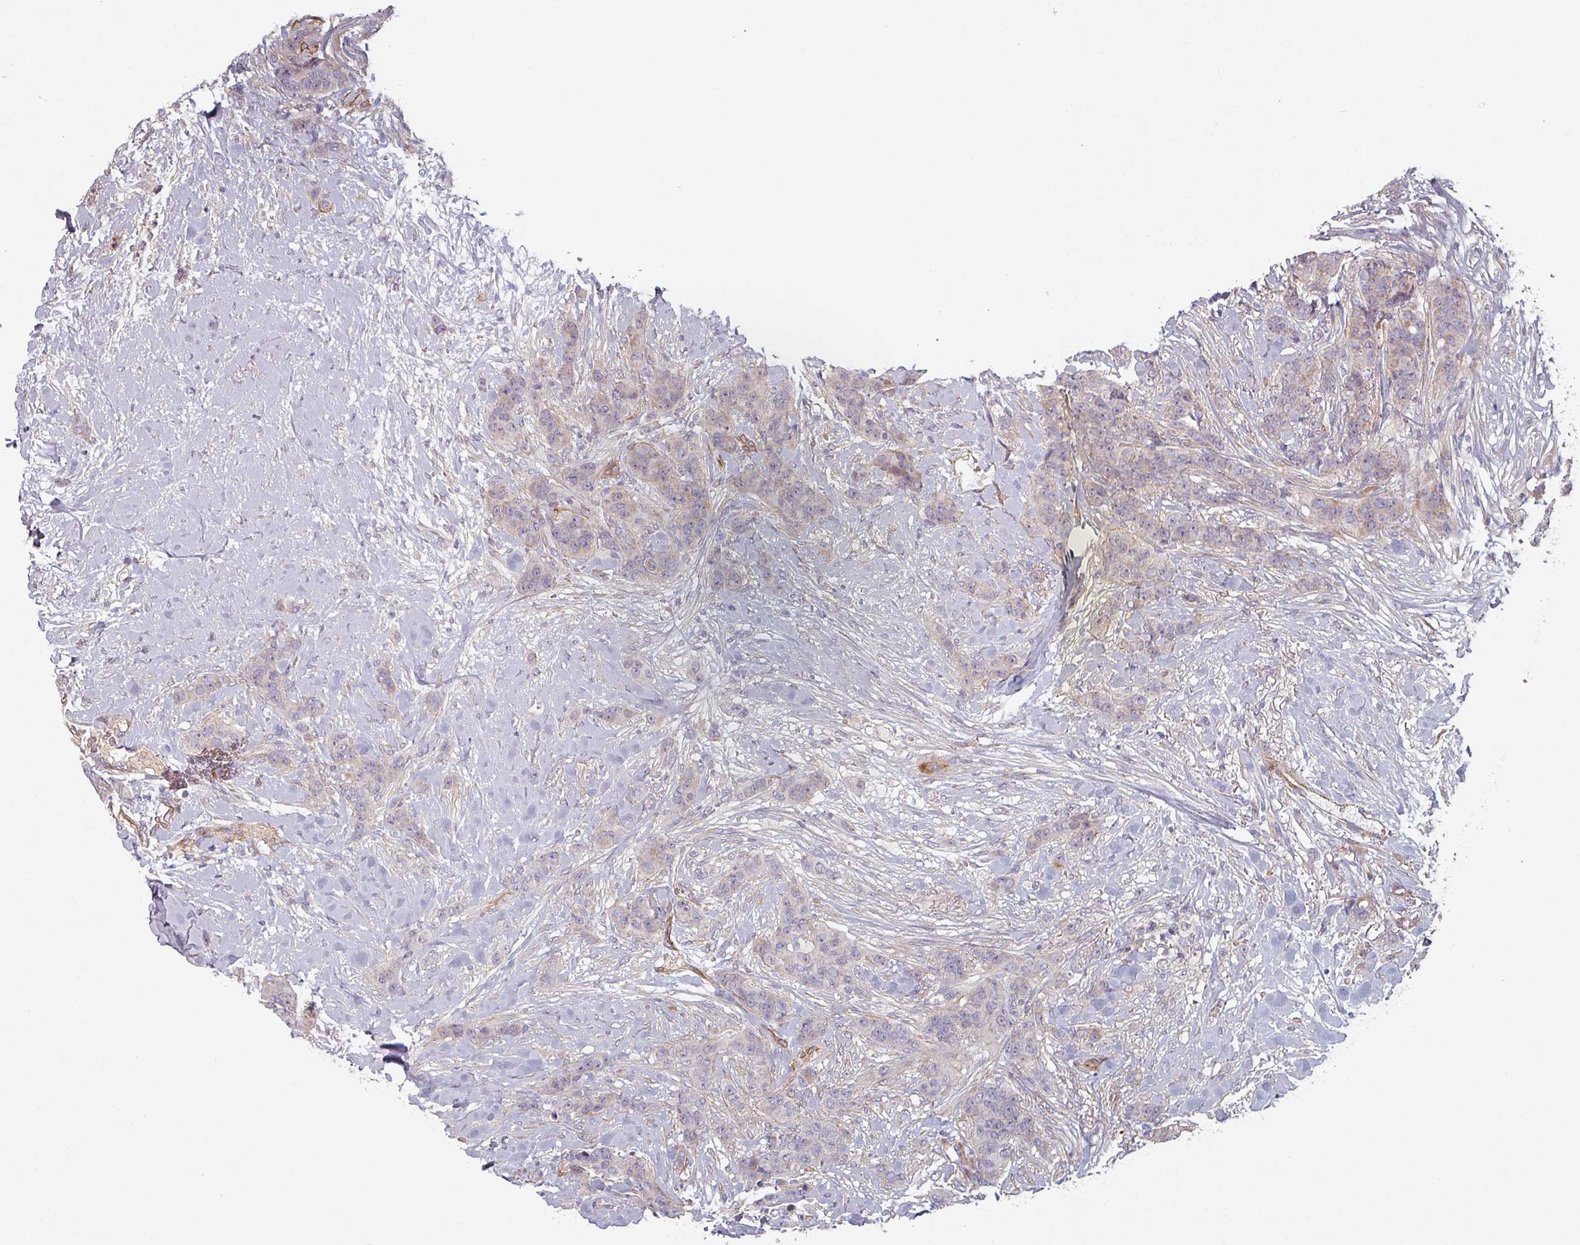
{"staining": {"intensity": "negative", "quantity": "none", "location": "none"}, "tissue": "breast cancer", "cell_type": "Tumor cells", "image_type": "cancer", "snomed": [{"axis": "morphology", "description": "Duct carcinoma"}, {"axis": "topography", "description": "Breast"}], "caption": "Human breast cancer stained for a protein using IHC shows no staining in tumor cells.", "gene": "C4BPB", "patient": {"sex": "female", "age": 40}}